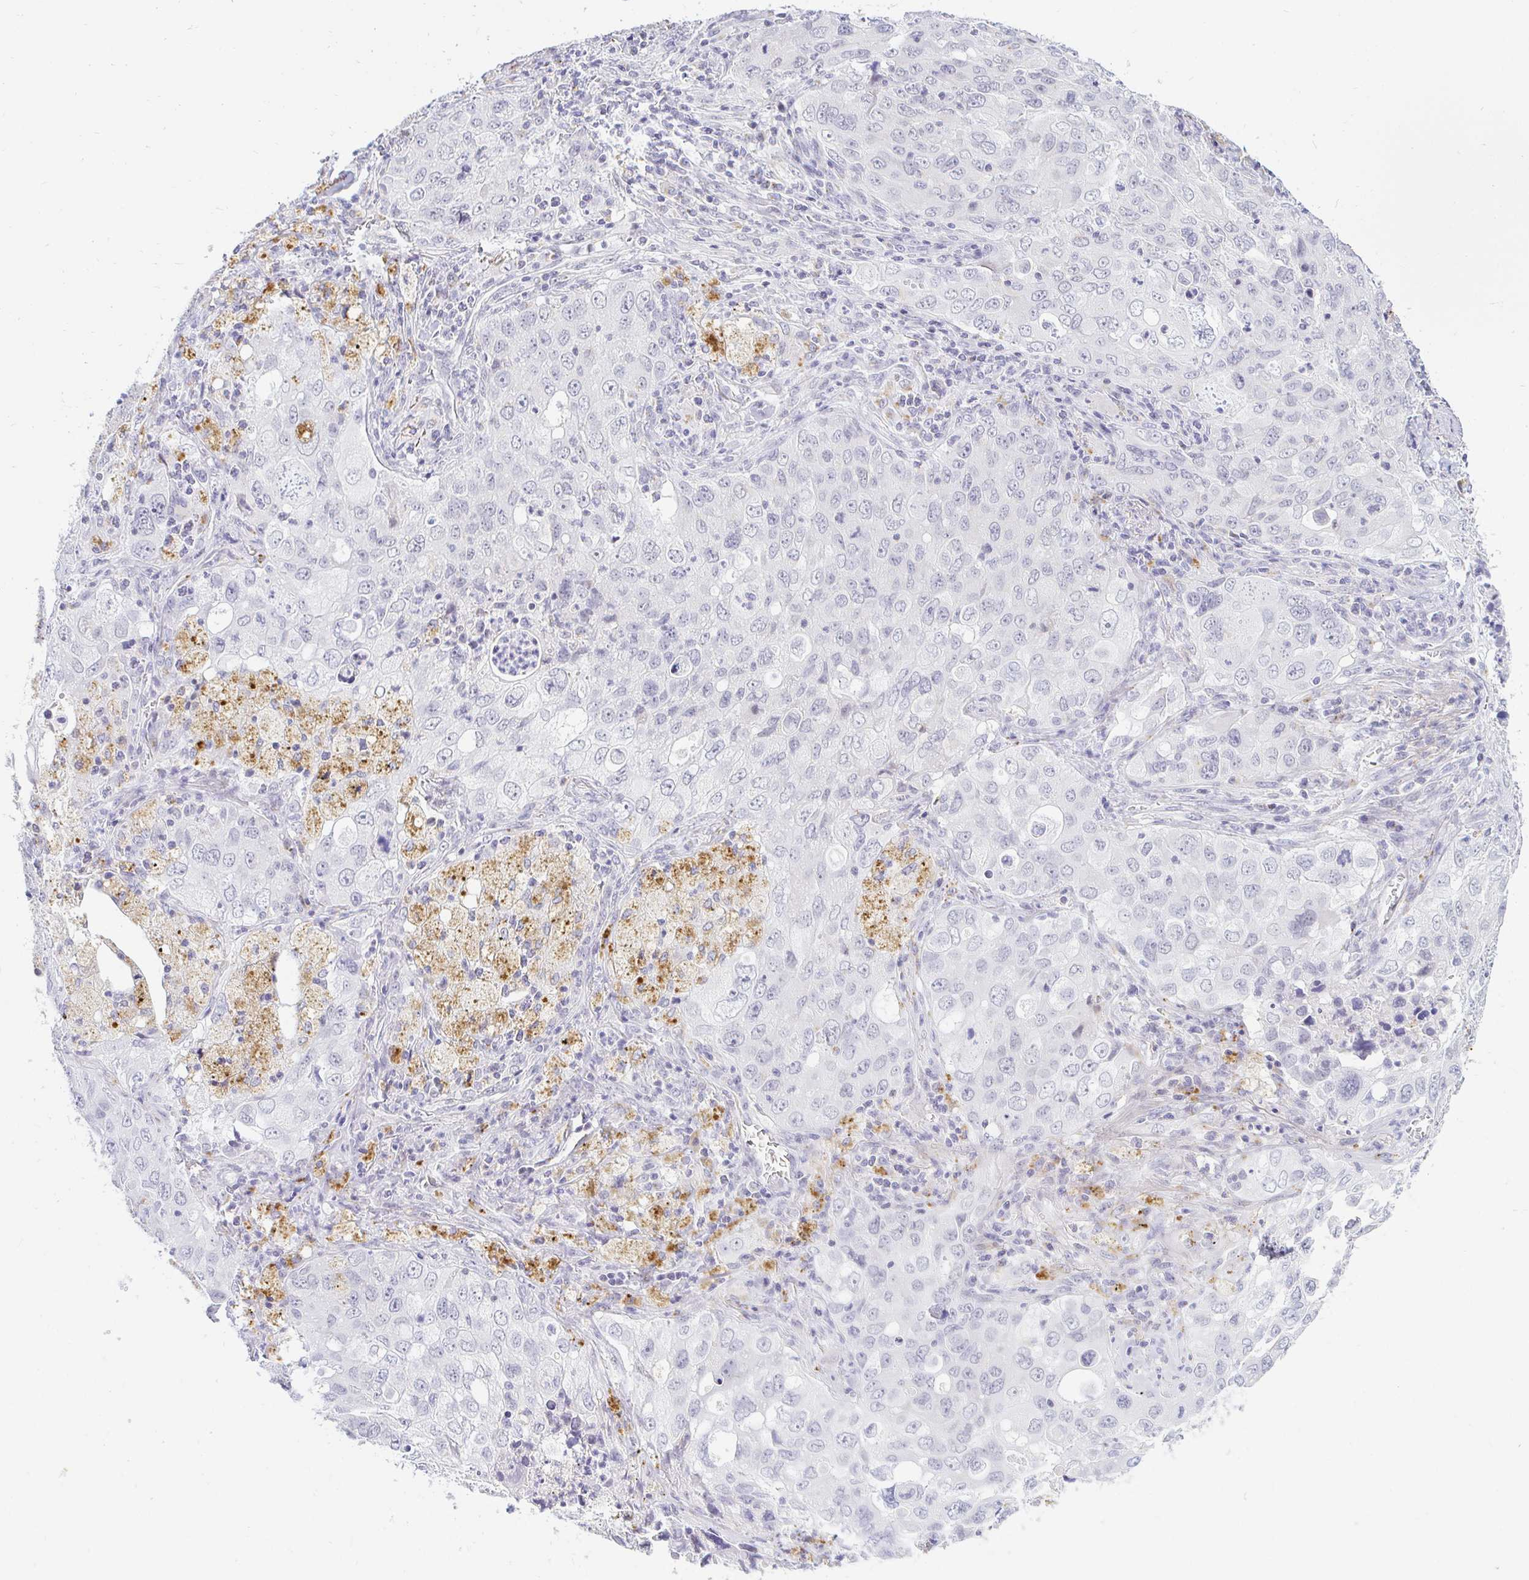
{"staining": {"intensity": "negative", "quantity": "none", "location": "none"}, "tissue": "lung cancer", "cell_type": "Tumor cells", "image_type": "cancer", "snomed": [{"axis": "morphology", "description": "Adenocarcinoma, NOS"}, {"axis": "morphology", "description": "Adenocarcinoma, metastatic, NOS"}, {"axis": "topography", "description": "Lymph node"}, {"axis": "topography", "description": "Lung"}], "caption": "Immunohistochemical staining of human metastatic adenocarcinoma (lung) reveals no significant staining in tumor cells.", "gene": "OR51D1", "patient": {"sex": "female", "age": 42}}